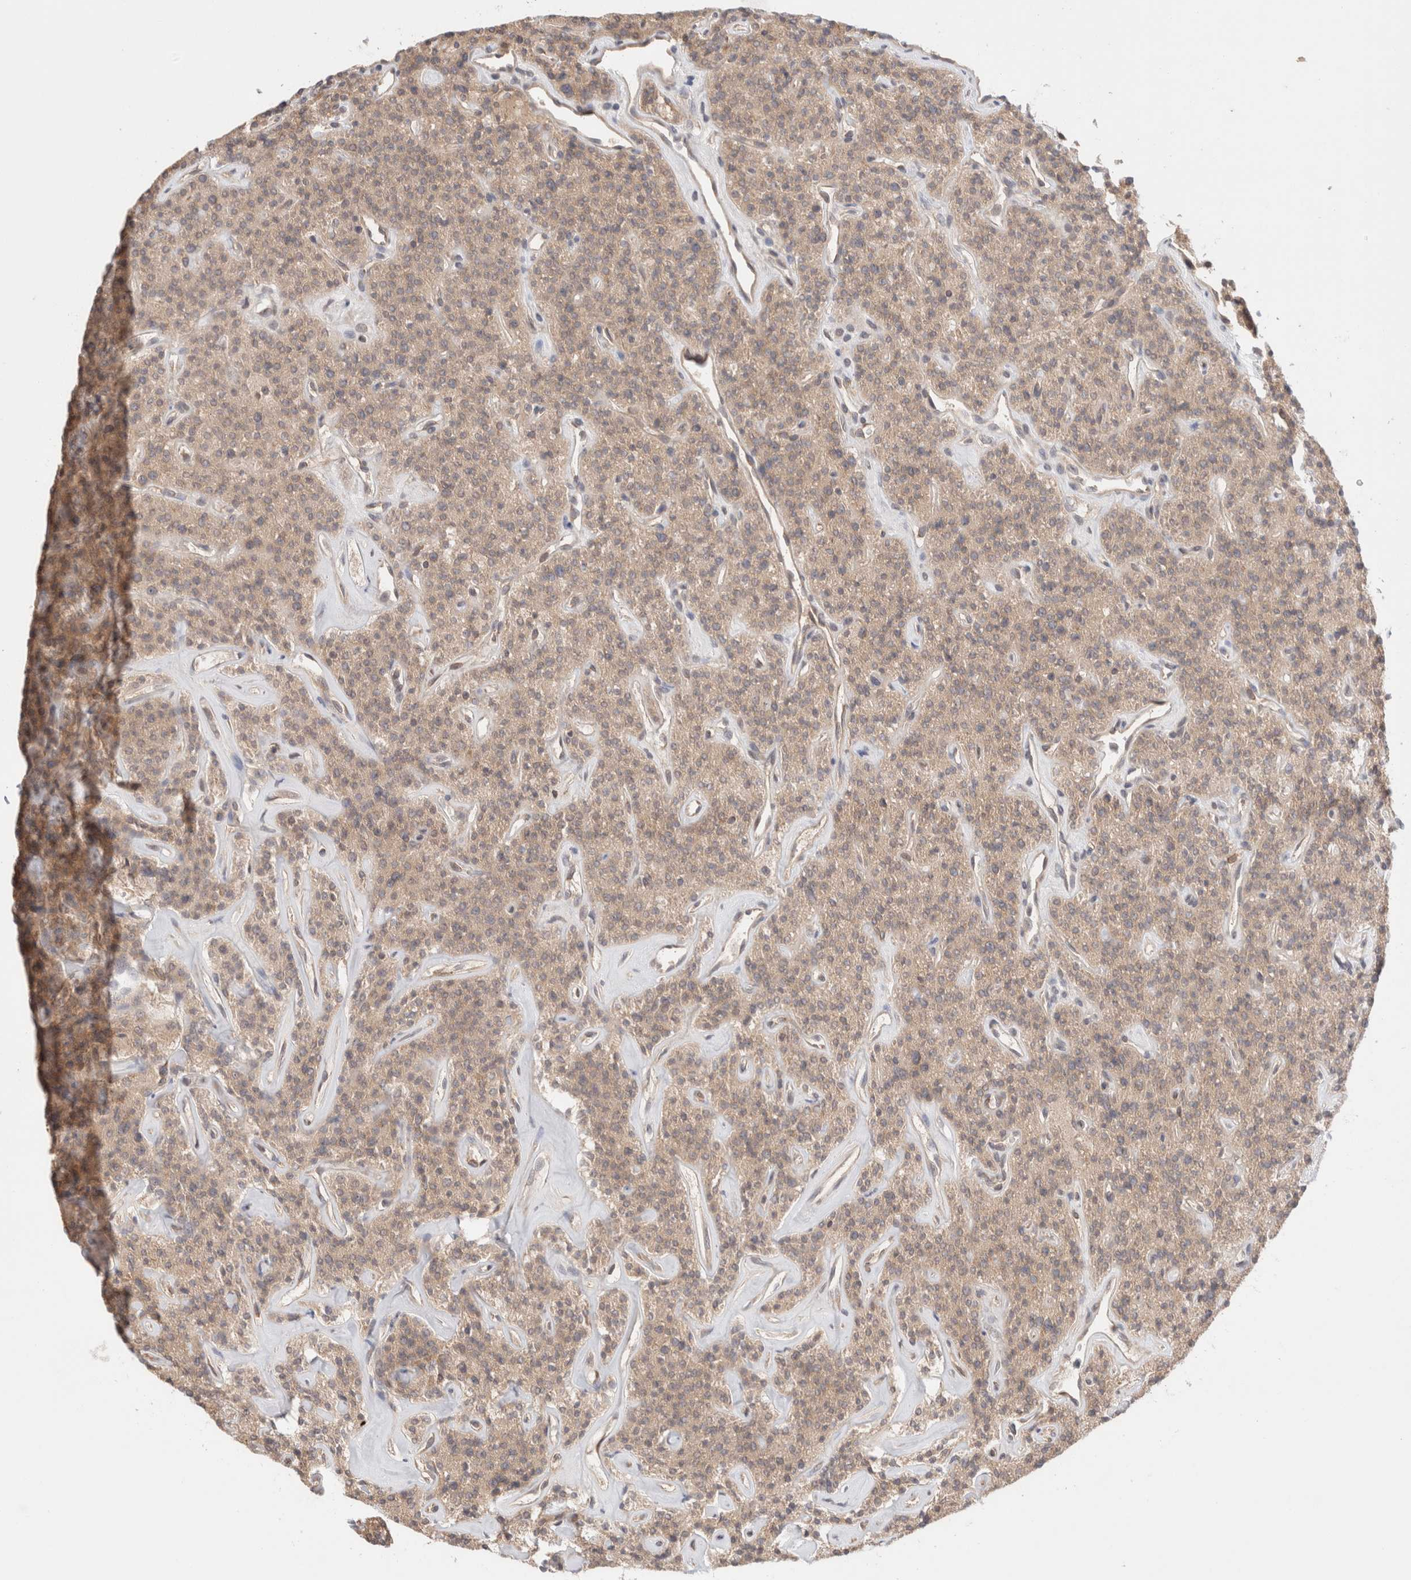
{"staining": {"intensity": "weak", "quantity": ">75%", "location": "cytoplasmic/membranous"}, "tissue": "parathyroid gland", "cell_type": "Glandular cells", "image_type": "normal", "snomed": [{"axis": "morphology", "description": "Normal tissue, NOS"}, {"axis": "topography", "description": "Parathyroid gland"}], "caption": "Weak cytoplasmic/membranous staining for a protein is appreciated in about >75% of glandular cells of unremarkable parathyroid gland using immunohistochemistry (IHC).", "gene": "SIKE1", "patient": {"sex": "male", "age": 46}}